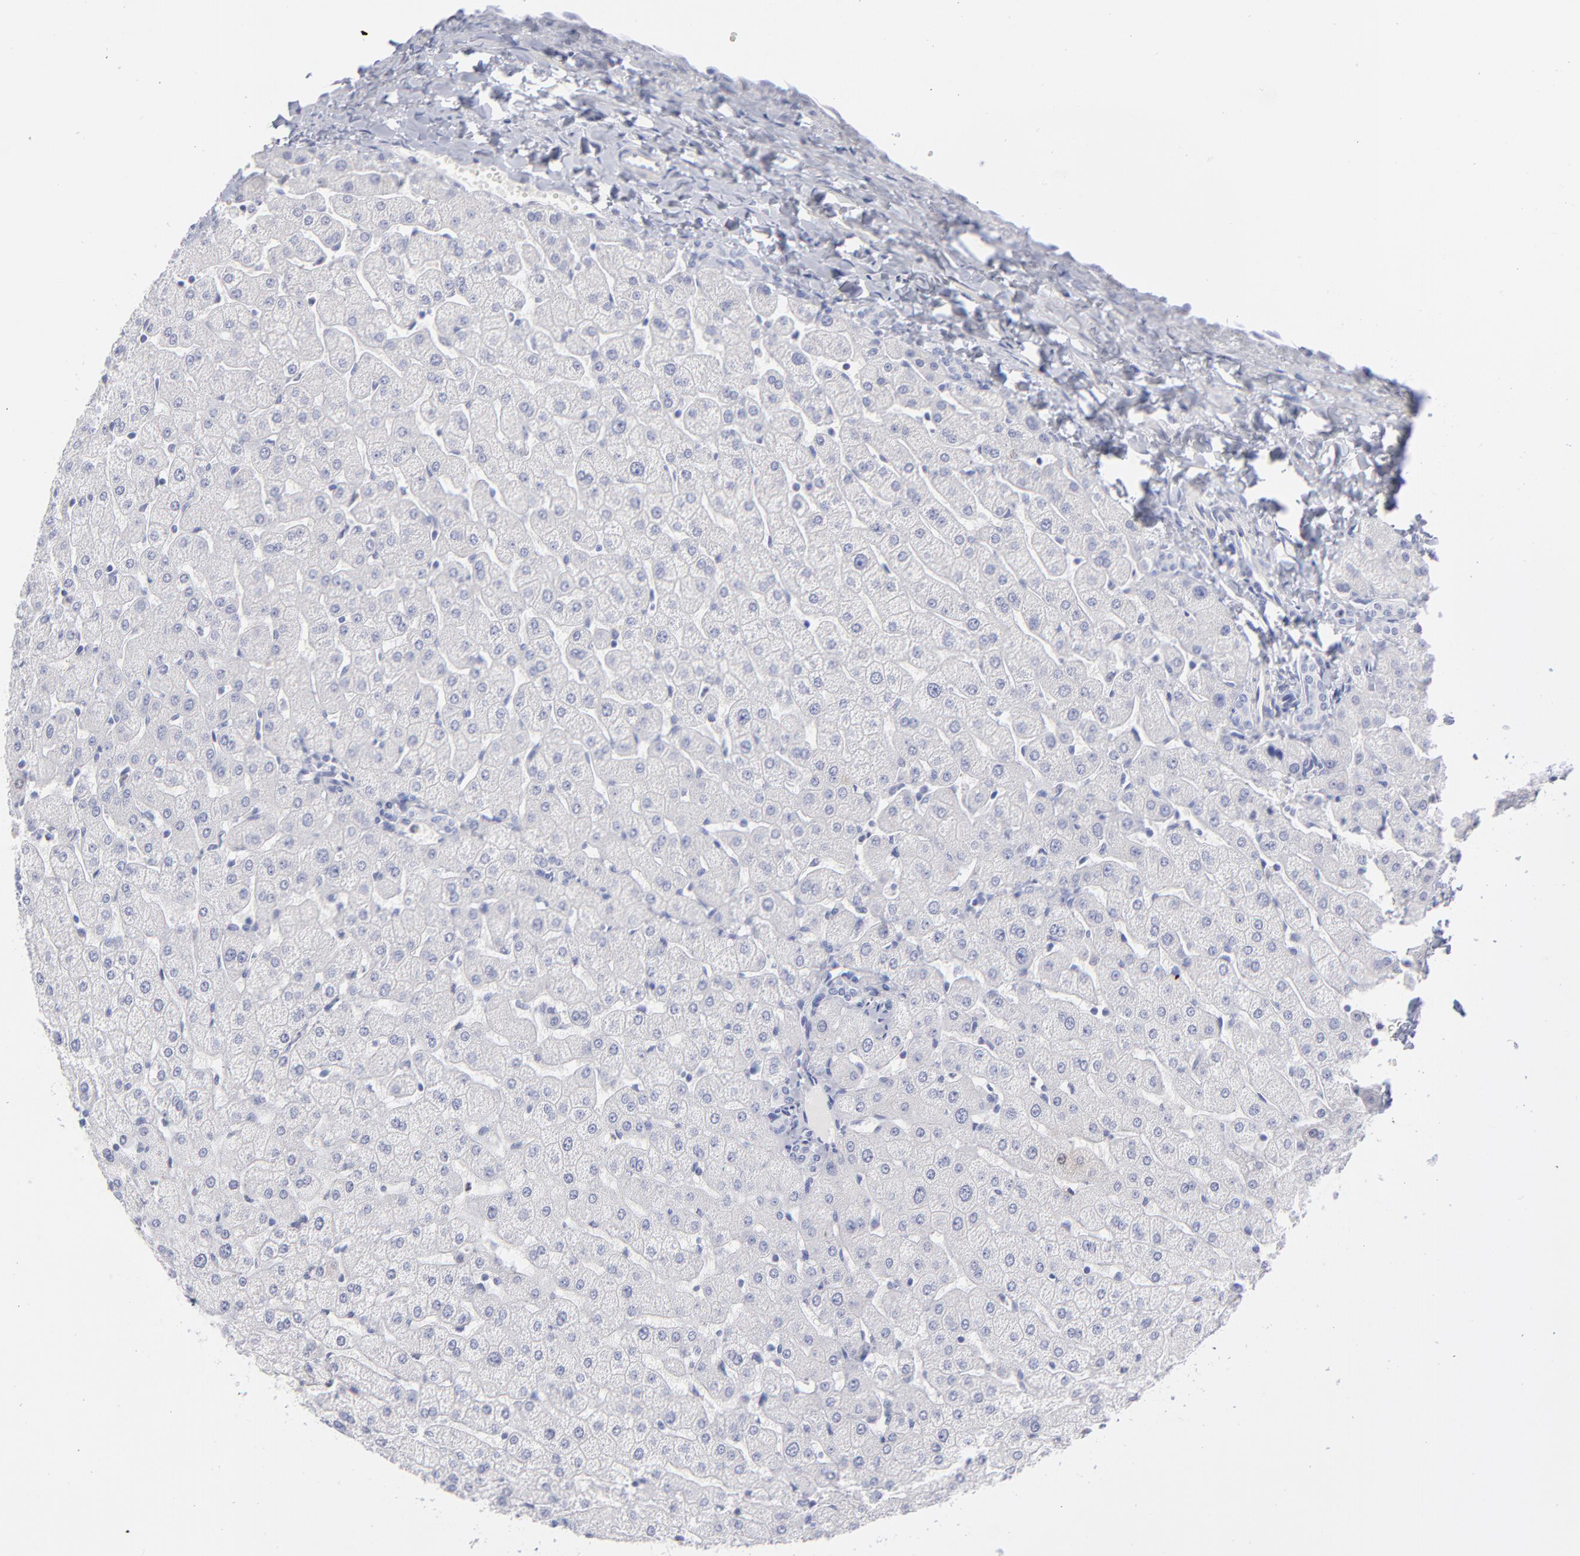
{"staining": {"intensity": "negative", "quantity": "none", "location": "none"}, "tissue": "liver", "cell_type": "Cholangiocytes", "image_type": "normal", "snomed": [{"axis": "morphology", "description": "Normal tissue, NOS"}, {"axis": "morphology", "description": "Fibrosis, NOS"}, {"axis": "topography", "description": "Liver"}], "caption": "DAB immunohistochemical staining of benign human liver shows no significant expression in cholangiocytes.", "gene": "MTHFD2", "patient": {"sex": "female", "age": 29}}